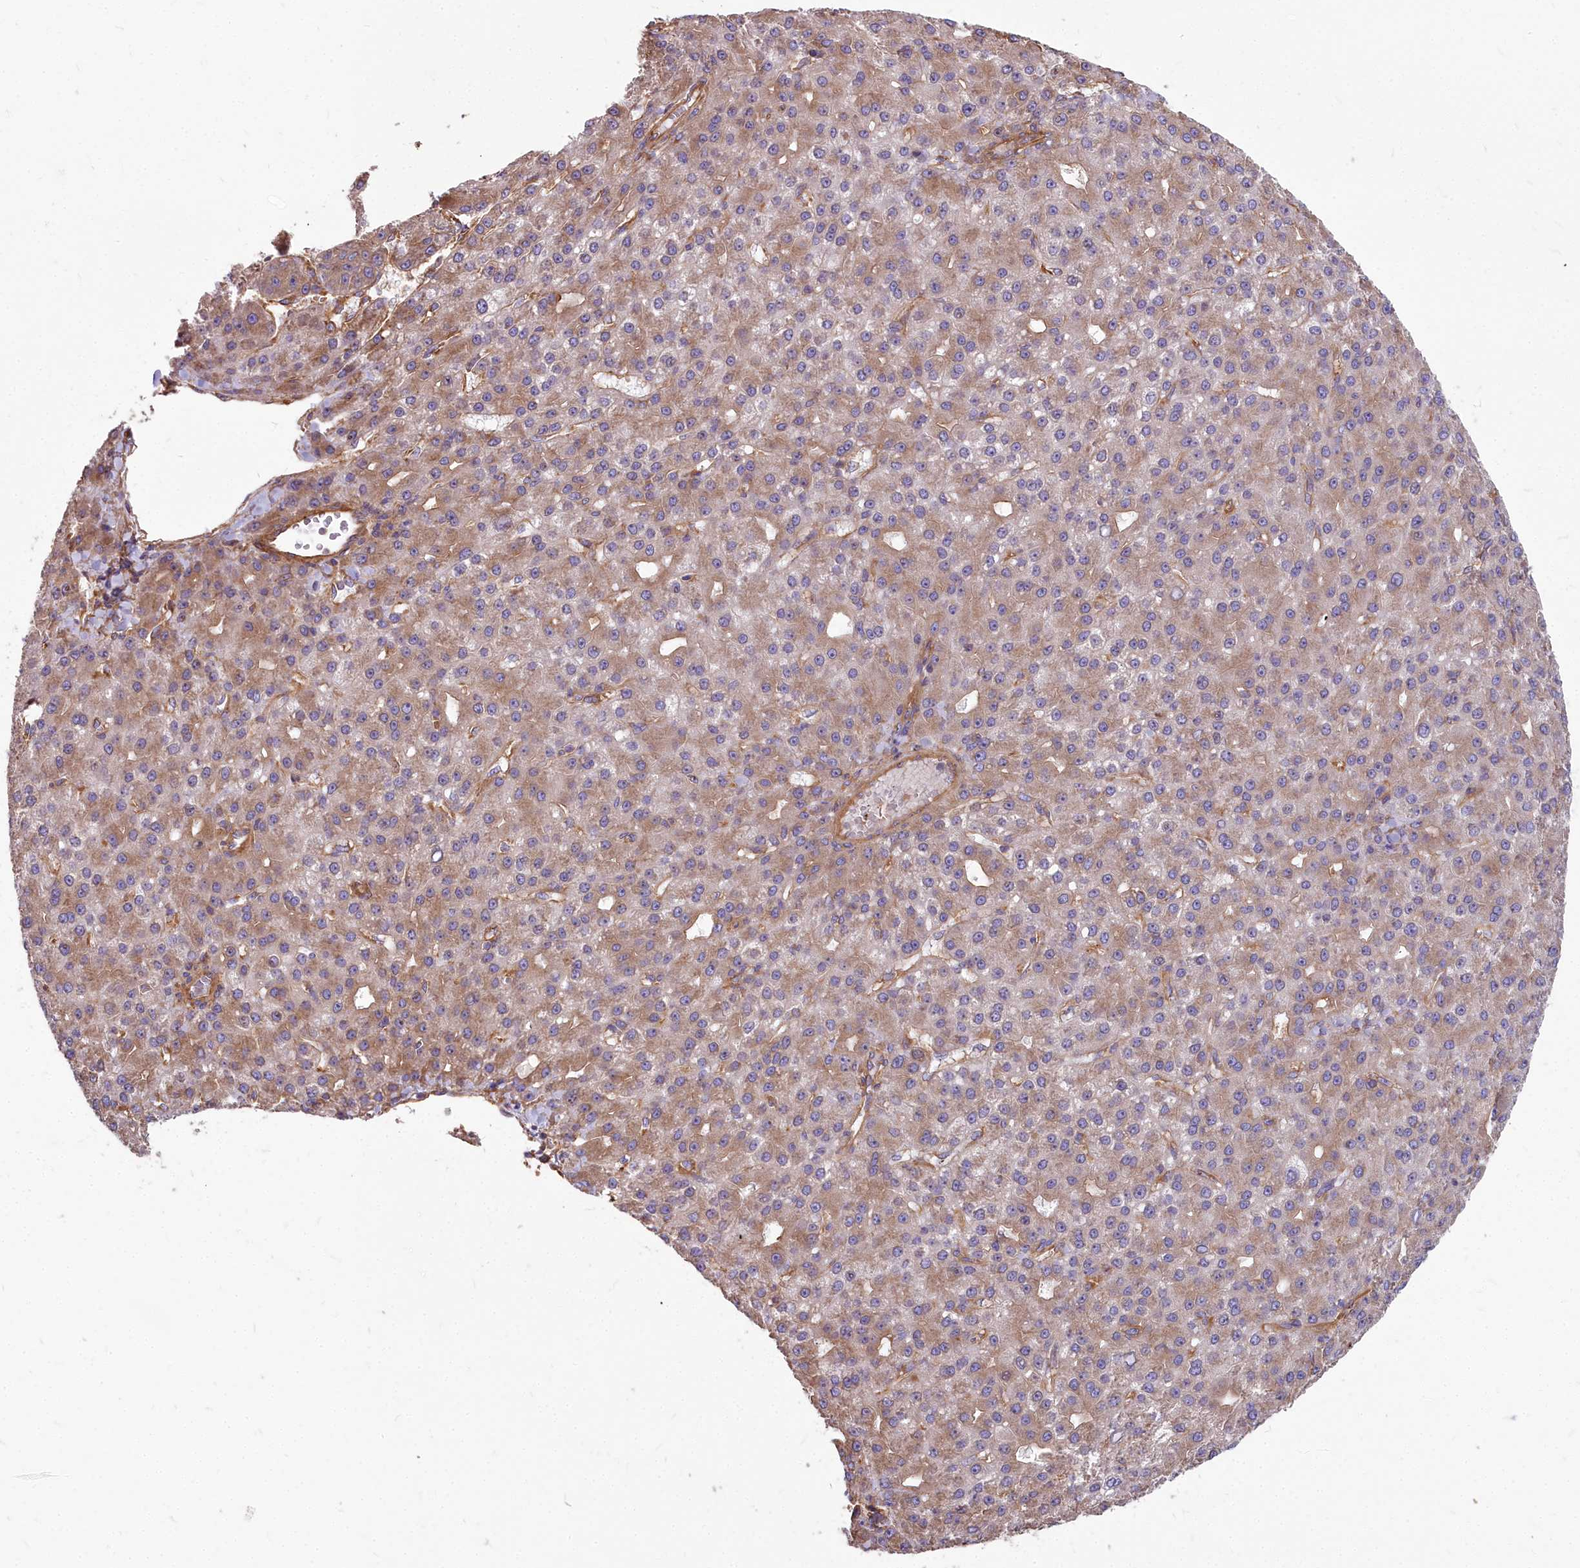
{"staining": {"intensity": "weak", "quantity": ">75%", "location": "cytoplasmic/membranous"}, "tissue": "liver cancer", "cell_type": "Tumor cells", "image_type": "cancer", "snomed": [{"axis": "morphology", "description": "Carcinoma, Hepatocellular, NOS"}, {"axis": "topography", "description": "Liver"}], "caption": "Liver cancer (hepatocellular carcinoma) stained with a brown dye displays weak cytoplasmic/membranous positive staining in about >75% of tumor cells.", "gene": "DCTN3", "patient": {"sex": "male", "age": 67}}